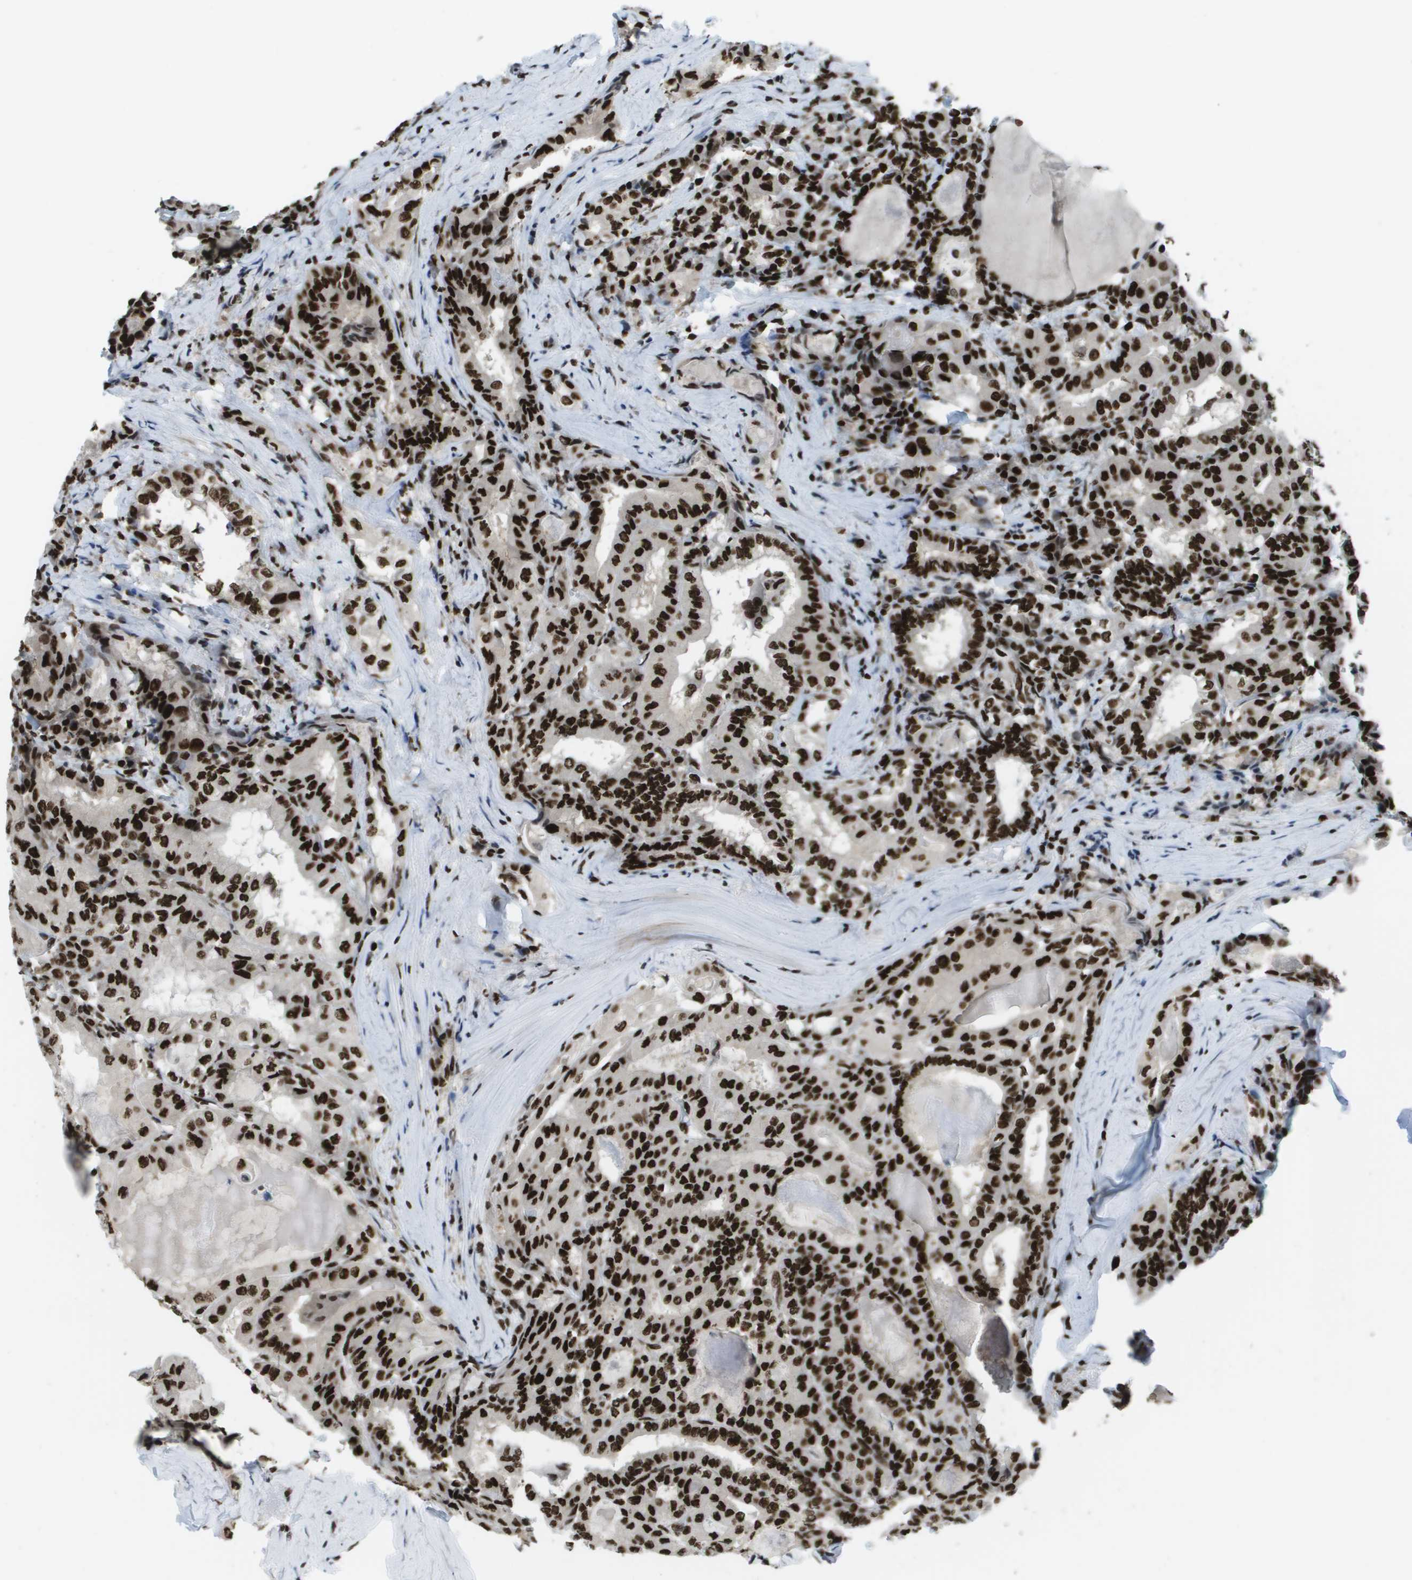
{"staining": {"intensity": "strong", "quantity": ">75%", "location": "nuclear"}, "tissue": "thyroid cancer", "cell_type": "Tumor cells", "image_type": "cancer", "snomed": [{"axis": "morphology", "description": "Papillary adenocarcinoma, NOS"}, {"axis": "topography", "description": "Thyroid gland"}], "caption": "An immunohistochemistry histopathology image of neoplastic tissue is shown. Protein staining in brown labels strong nuclear positivity in thyroid papillary adenocarcinoma within tumor cells.", "gene": "GLYR1", "patient": {"sex": "female", "age": 42}}